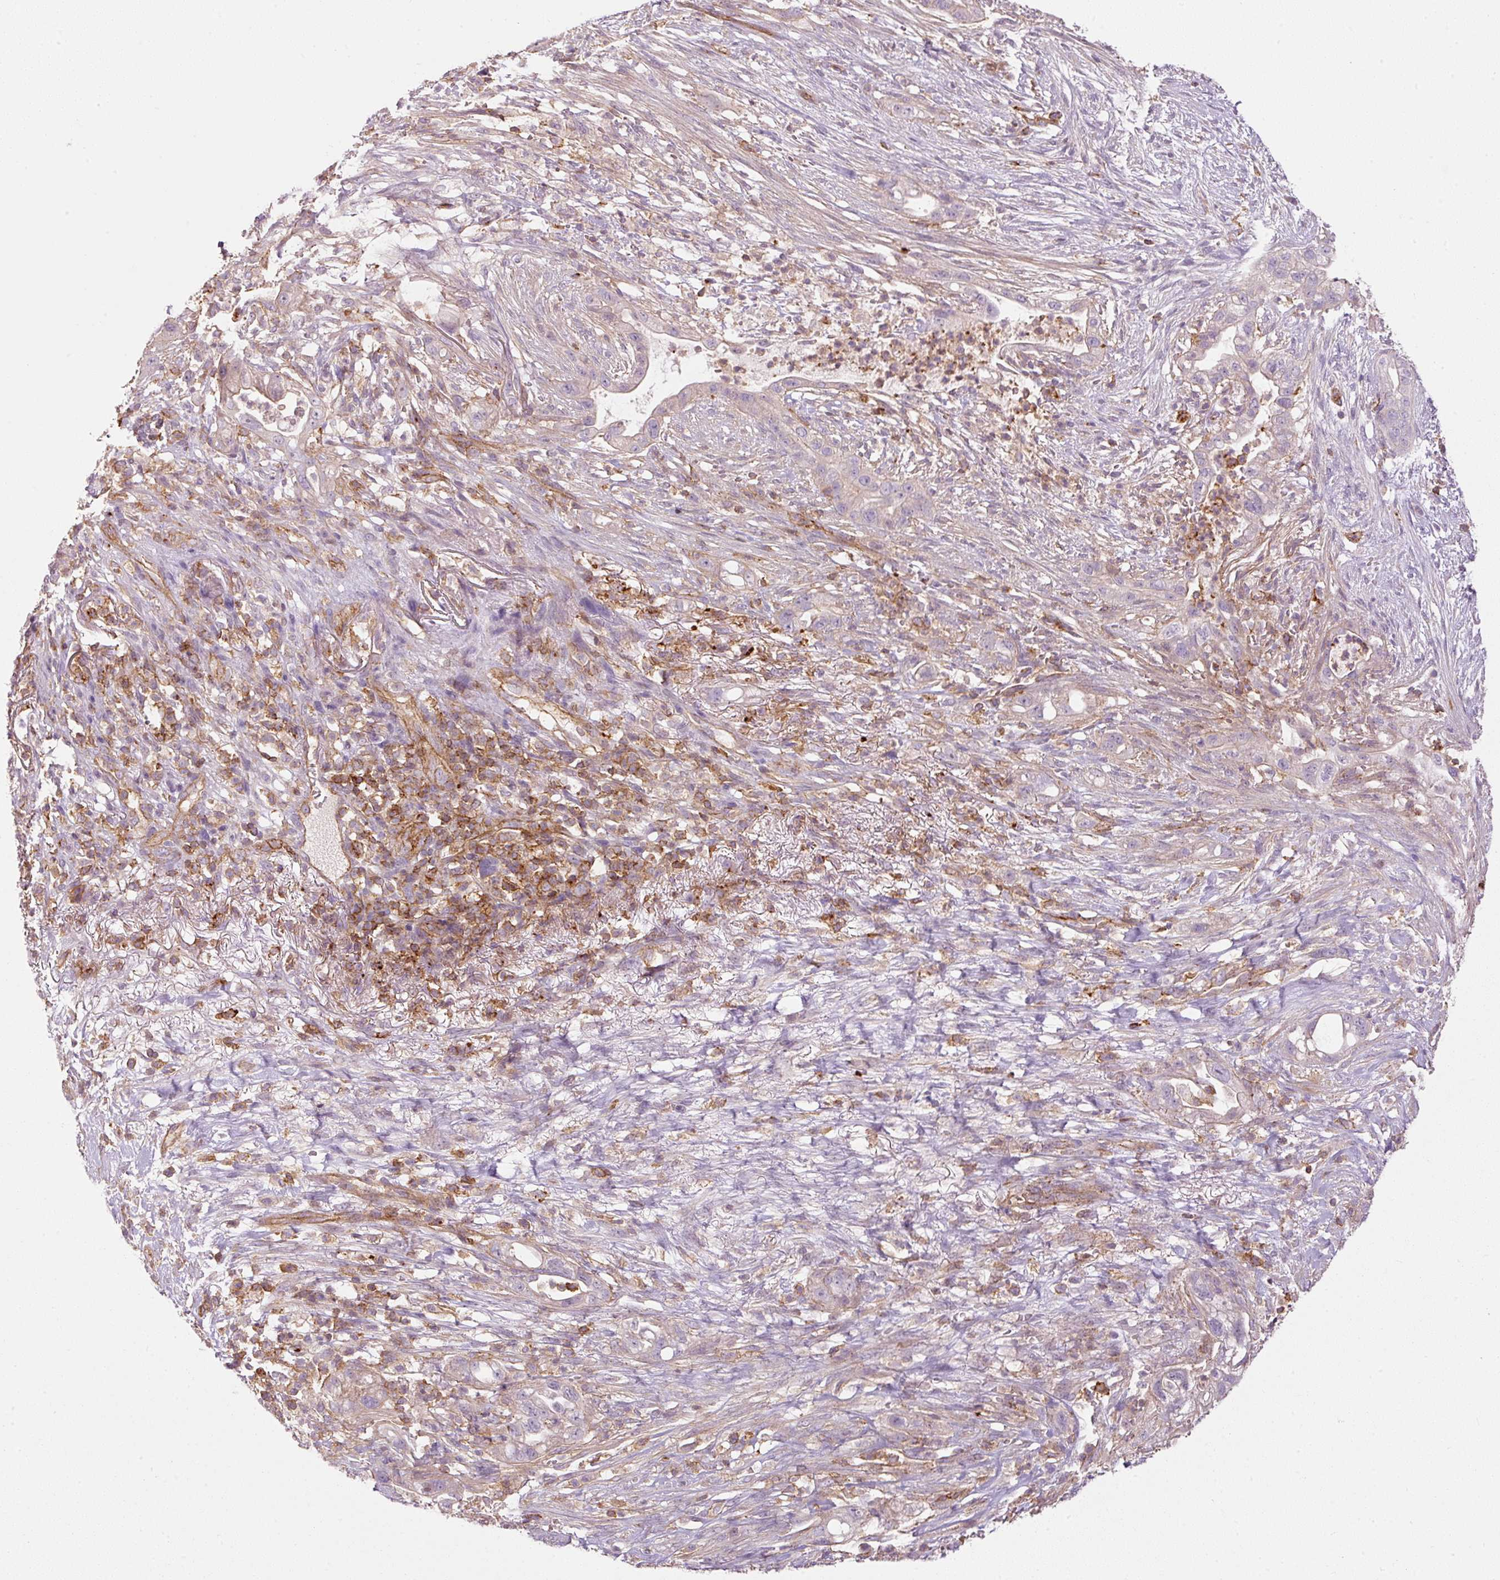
{"staining": {"intensity": "negative", "quantity": "none", "location": "none"}, "tissue": "pancreatic cancer", "cell_type": "Tumor cells", "image_type": "cancer", "snomed": [{"axis": "morphology", "description": "Adenocarcinoma, NOS"}, {"axis": "topography", "description": "Pancreas"}], "caption": "High power microscopy image of an immunohistochemistry (IHC) image of pancreatic cancer, revealing no significant expression in tumor cells.", "gene": "SIPA1", "patient": {"sex": "male", "age": 44}}